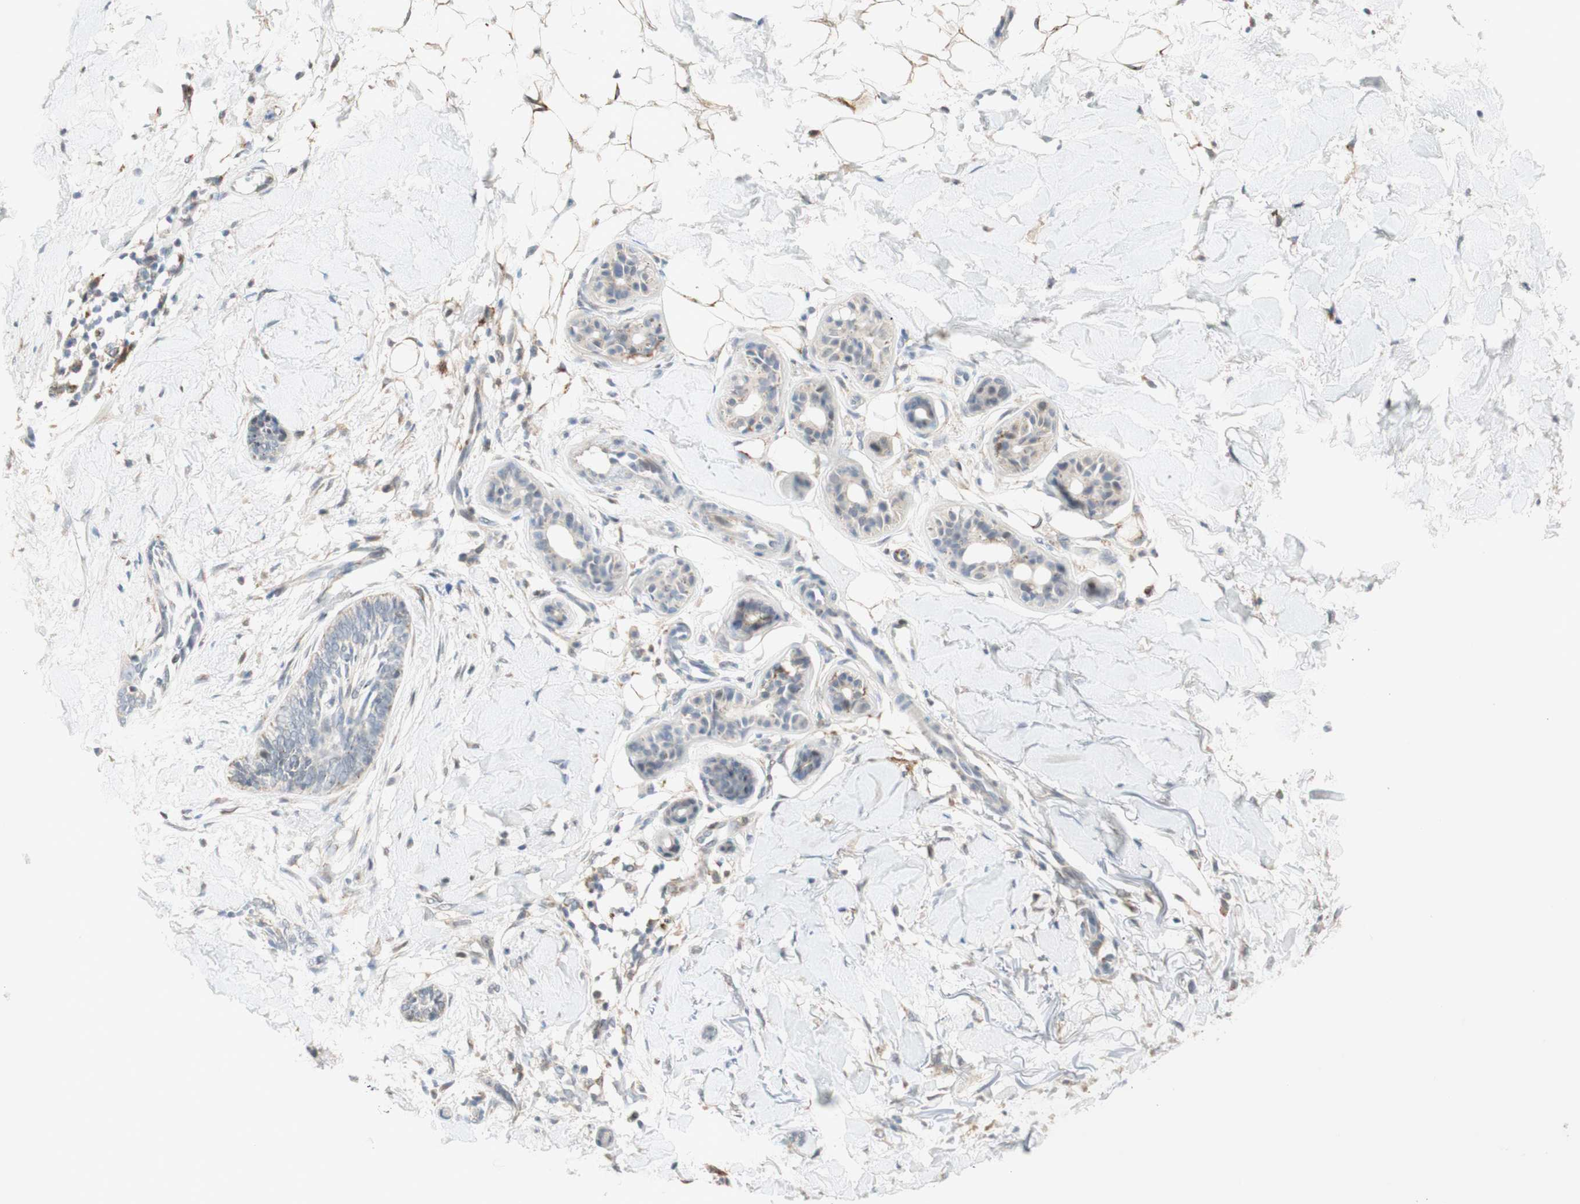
{"staining": {"intensity": "negative", "quantity": "none", "location": "none"}, "tissue": "skin cancer", "cell_type": "Tumor cells", "image_type": "cancer", "snomed": [{"axis": "morphology", "description": "Basal cell carcinoma"}, {"axis": "topography", "description": "Skin"}], "caption": "Tumor cells are negative for brown protein staining in basal cell carcinoma (skin). (DAB (3,3'-diaminobenzidine) immunohistochemistry (IHC) with hematoxylin counter stain).", "gene": "GAPT", "patient": {"sex": "female", "age": 58}}